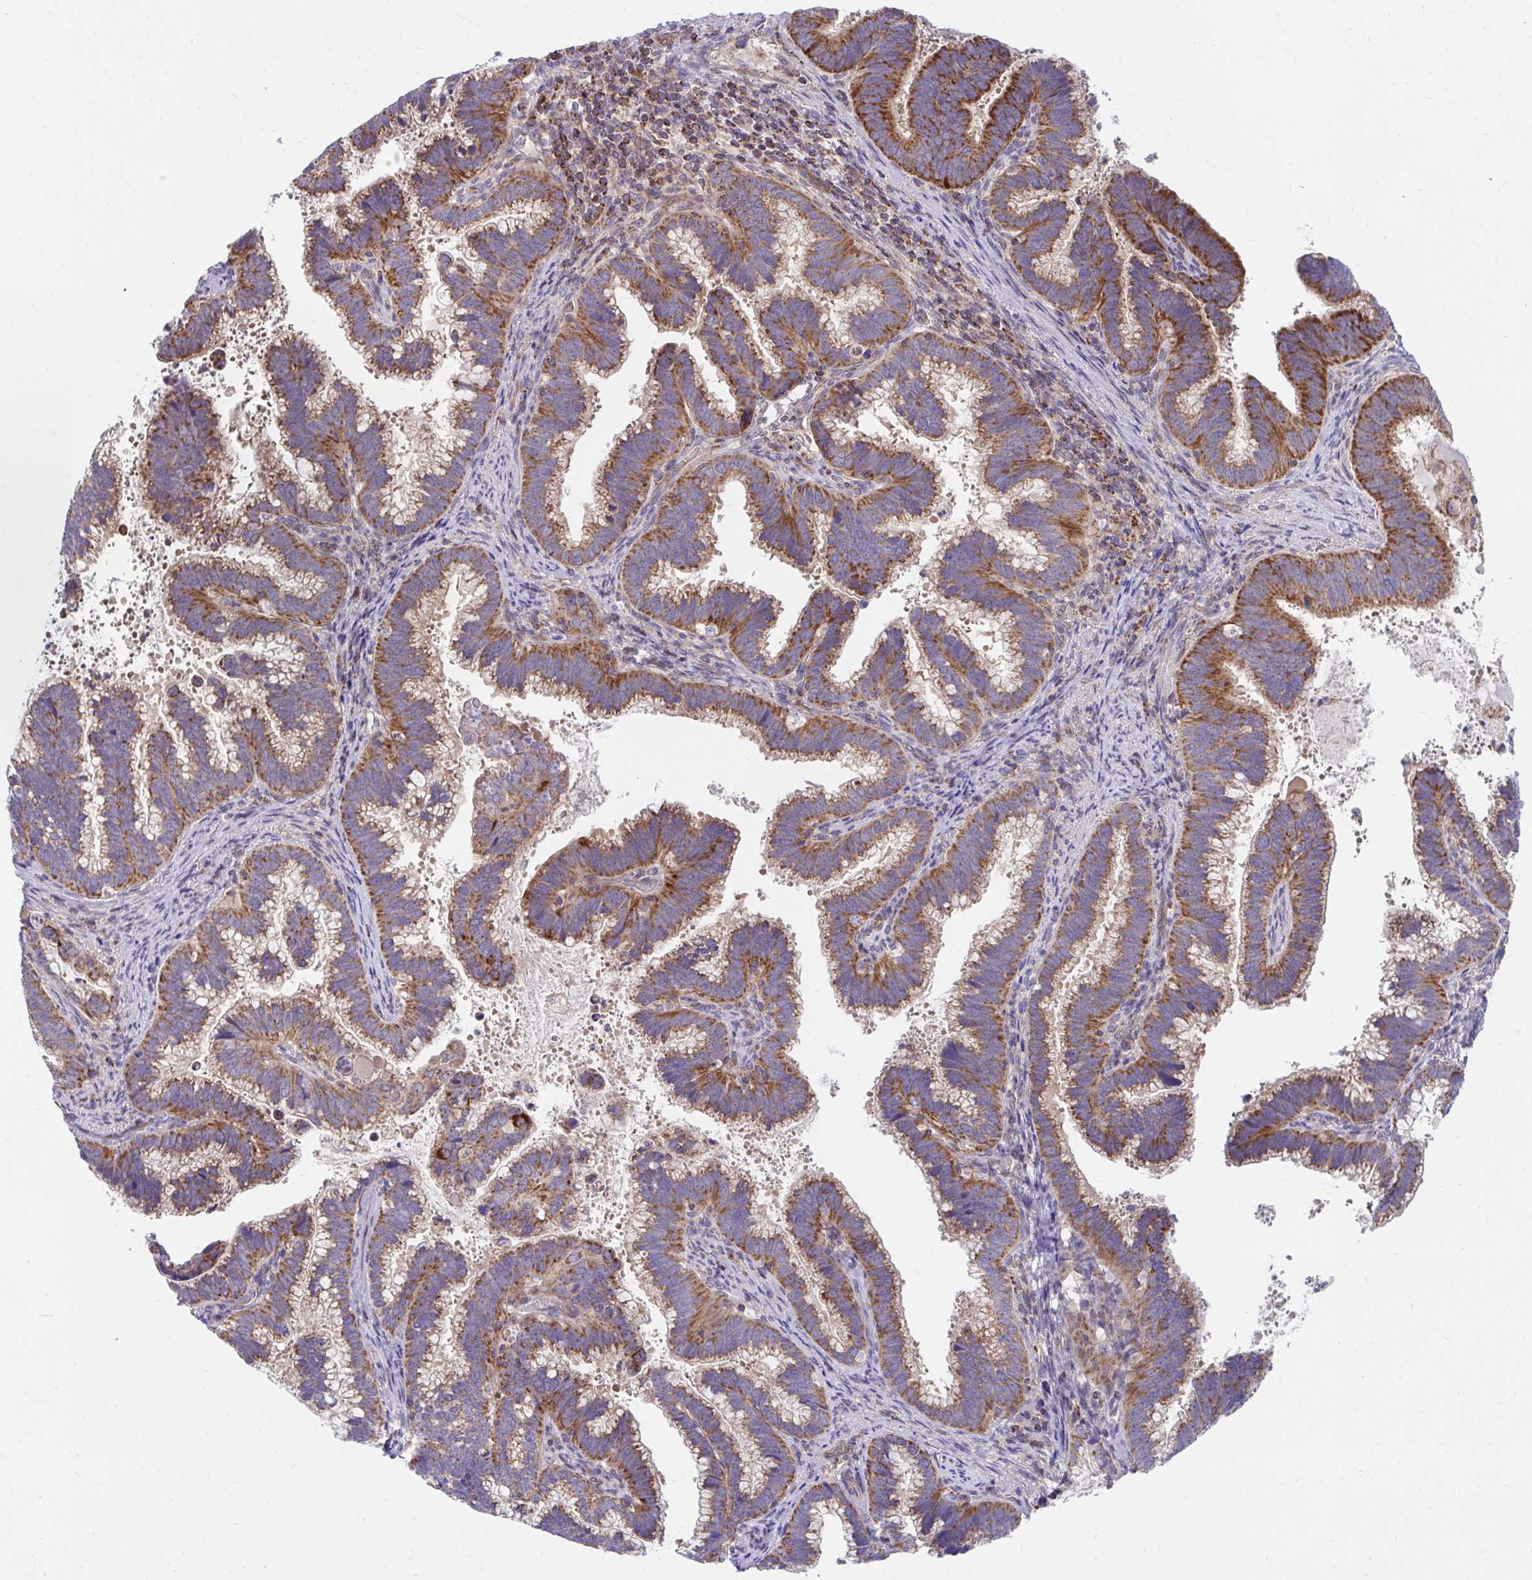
{"staining": {"intensity": "strong", "quantity": ">75%", "location": "cytoplasmic/membranous"}, "tissue": "cervical cancer", "cell_type": "Tumor cells", "image_type": "cancer", "snomed": [{"axis": "morphology", "description": "Adenocarcinoma, NOS"}, {"axis": "topography", "description": "Cervix"}], "caption": "A brown stain shows strong cytoplasmic/membranous staining of a protein in human cervical cancer (adenocarcinoma) tumor cells.", "gene": "FHIP1B", "patient": {"sex": "female", "age": 56}}